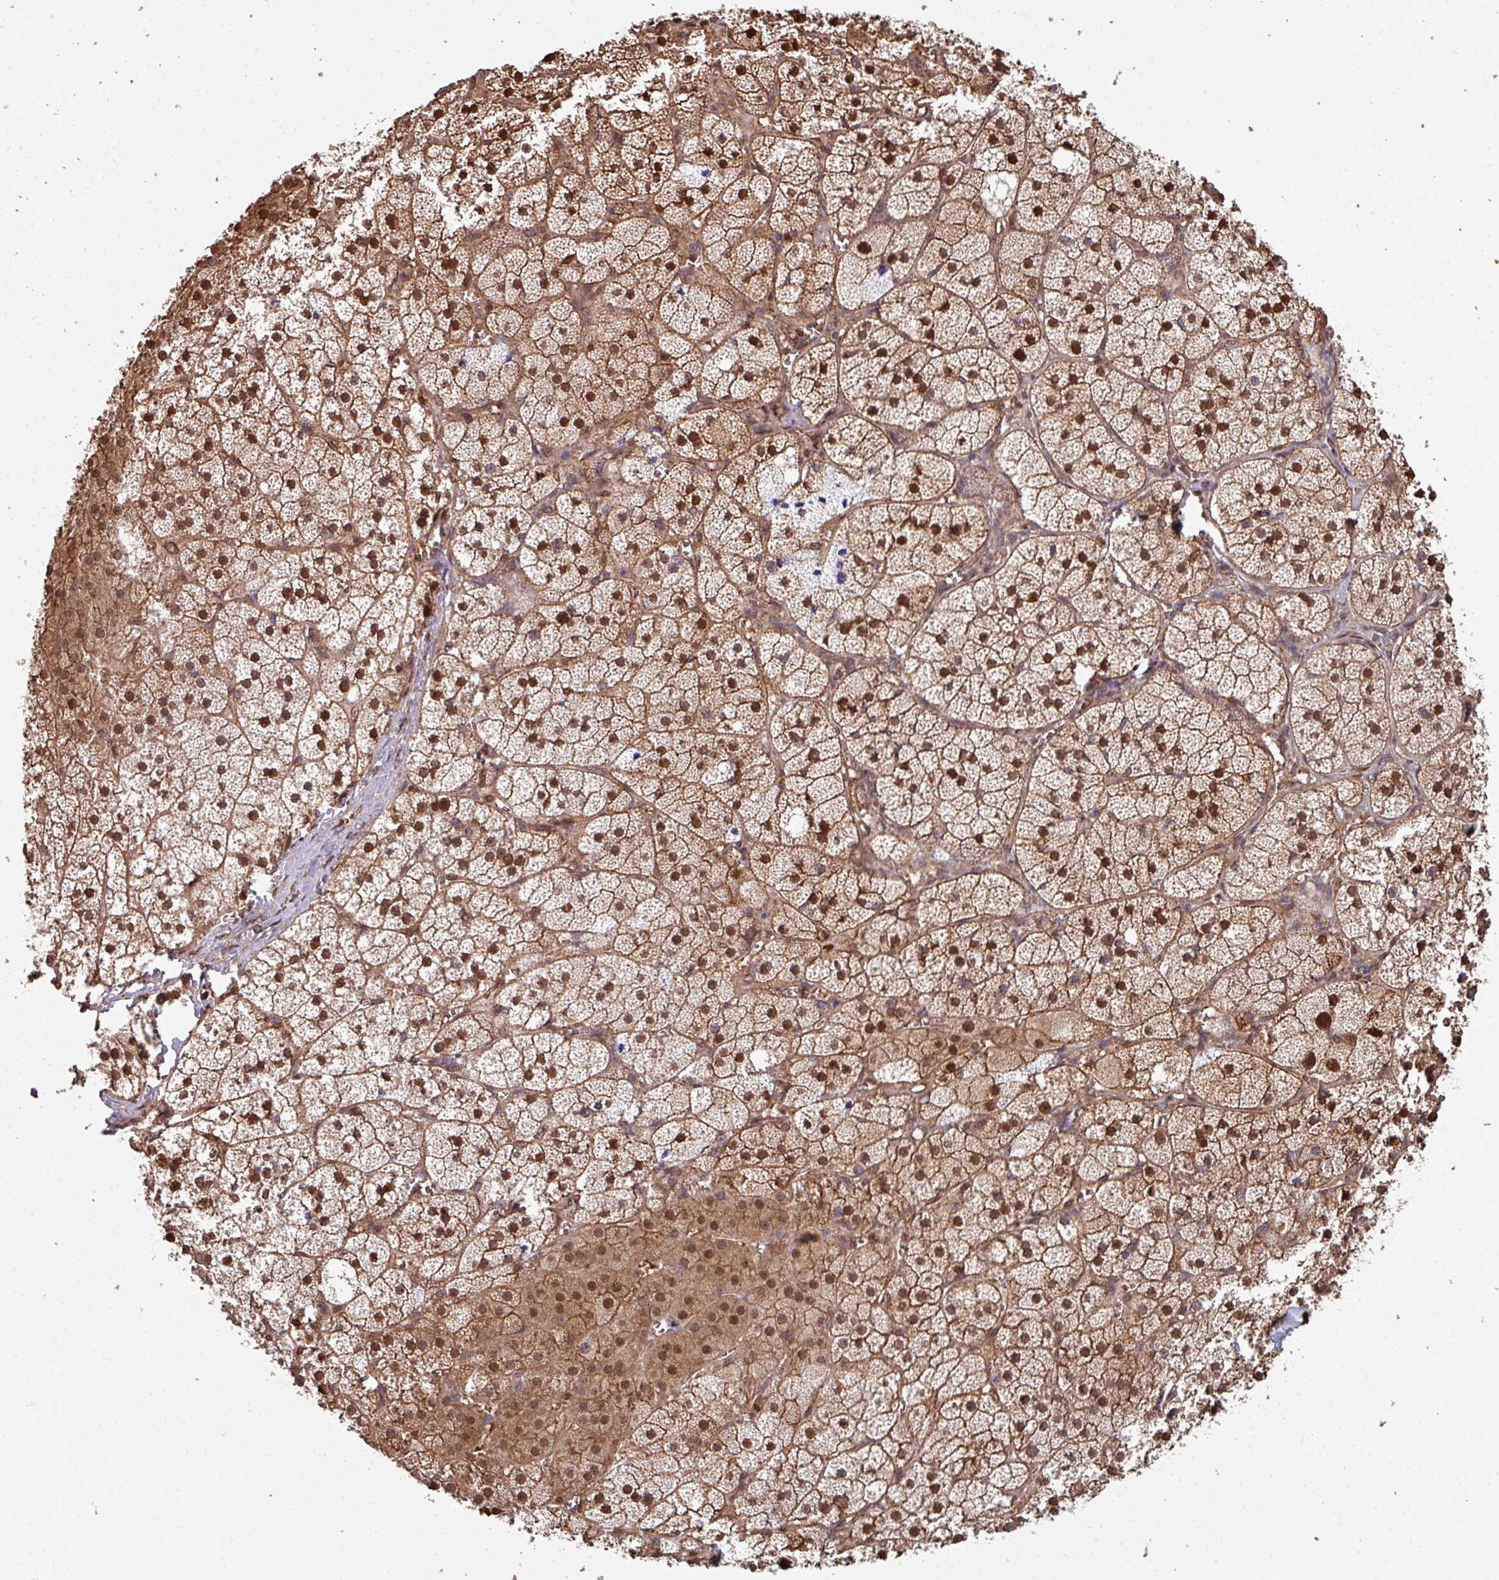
{"staining": {"intensity": "strong", "quantity": "25%-75%", "location": "cytoplasmic/membranous,nuclear"}, "tissue": "adrenal gland", "cell_type": "Glandular cells", "image_type": "normal", "snomed": [{"axis": "morphology", "description": "Normal tissue, NOS"}, {"axis": "topography", "description": "Adrenal gland"}], "caption": "IHC (DAB (3,3'-diaminobenzidine)) staining of normal human adrenal gland demonstrates strong cytoplasmic/membranous,nuclear protein positivity in approximately 25%-75% of glandular cells.", "gene": "ANO9", "patient": {"sex": "female", "age": 52}}